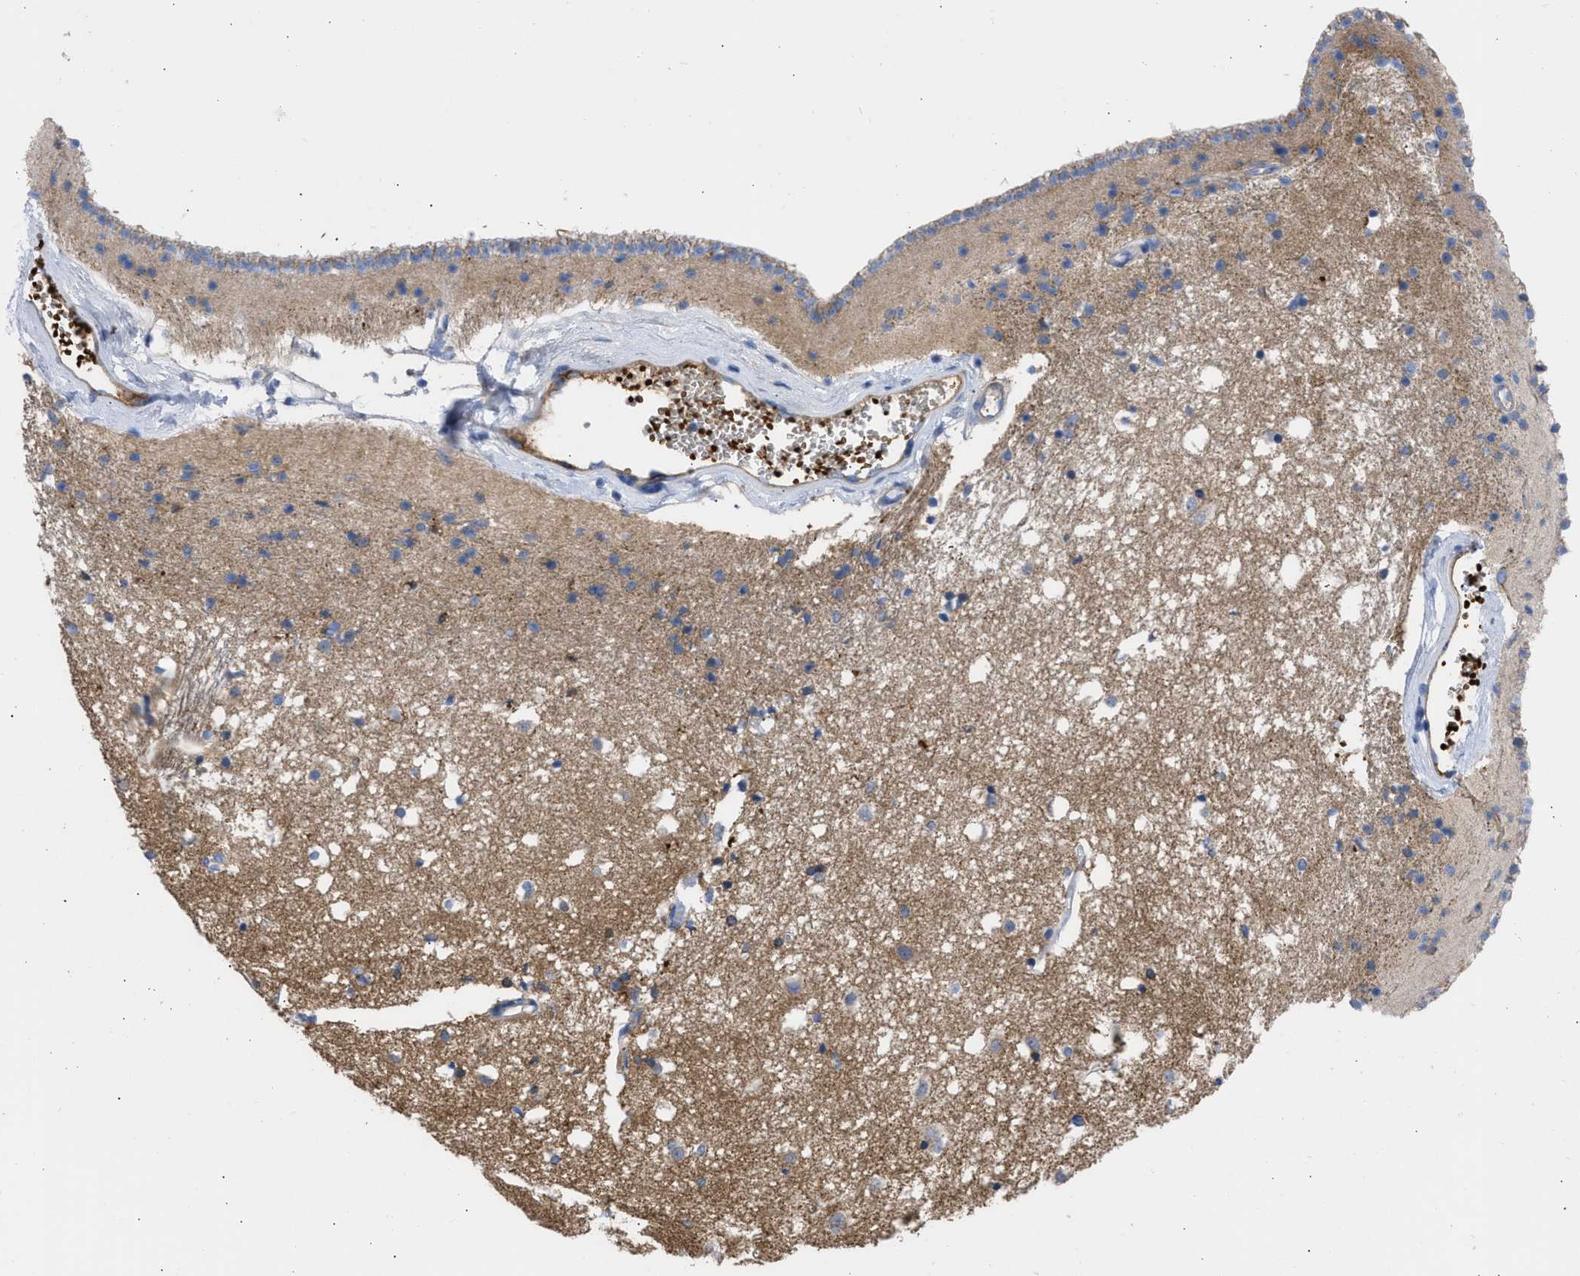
{"staining": {"intensity": "strong", "quantity": "25%-75%", "location": "cytoplasmic/membranous"}, "tissue": "caudate", "cell_type": "Glial cells", "image_type": "normal", "snomed": [{"axis": "morphology", "description": "Normal tissue, NOS"}, {"axis": "topography", "description": "Lateral ventricle wall"}], "caption": "Caudate stained with a brown dye demonstrates strong cytoplasmic/membranous positive positivity in approximately 25%-75% of glial cells.", "gene": "BTG3", "patient": {"sex": "male", "age": 45}}